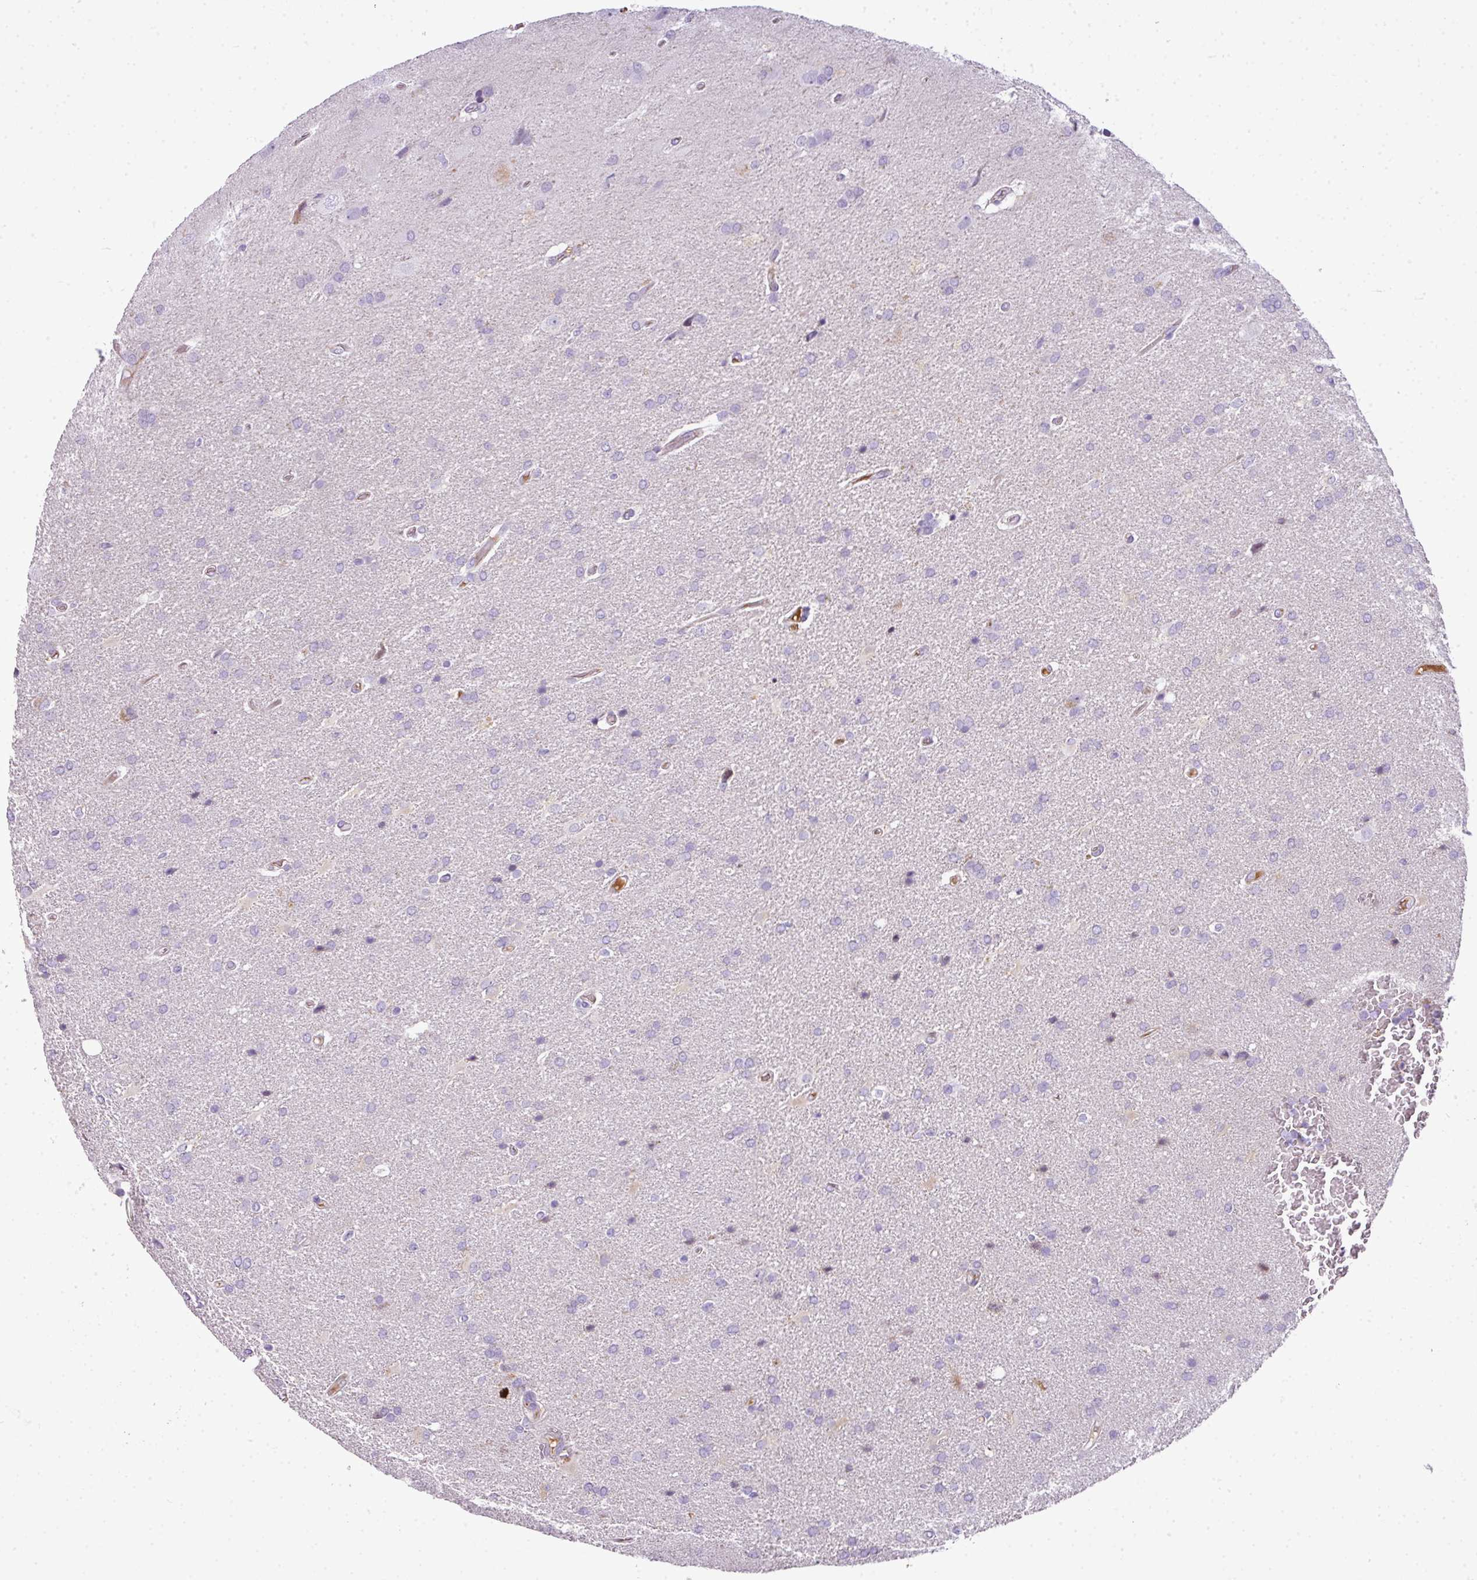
{"staining": {"intensity": "negative", "quantity": "none", "location": "none"}, "tissue": "glioma", "cell_type": "Tumor cells", "image_type": "cancer", "snomed": [{"axis": "morphology", "description": "Glioma, malignant, High grade"}, {"axis": "topography", "description": "Brain"}], "caption": "Immunohistochemical staining of glioma displays no significant positivity in tumor cells.", "gene": "C4B", "patient": {"sex": "male", "age": 56}}